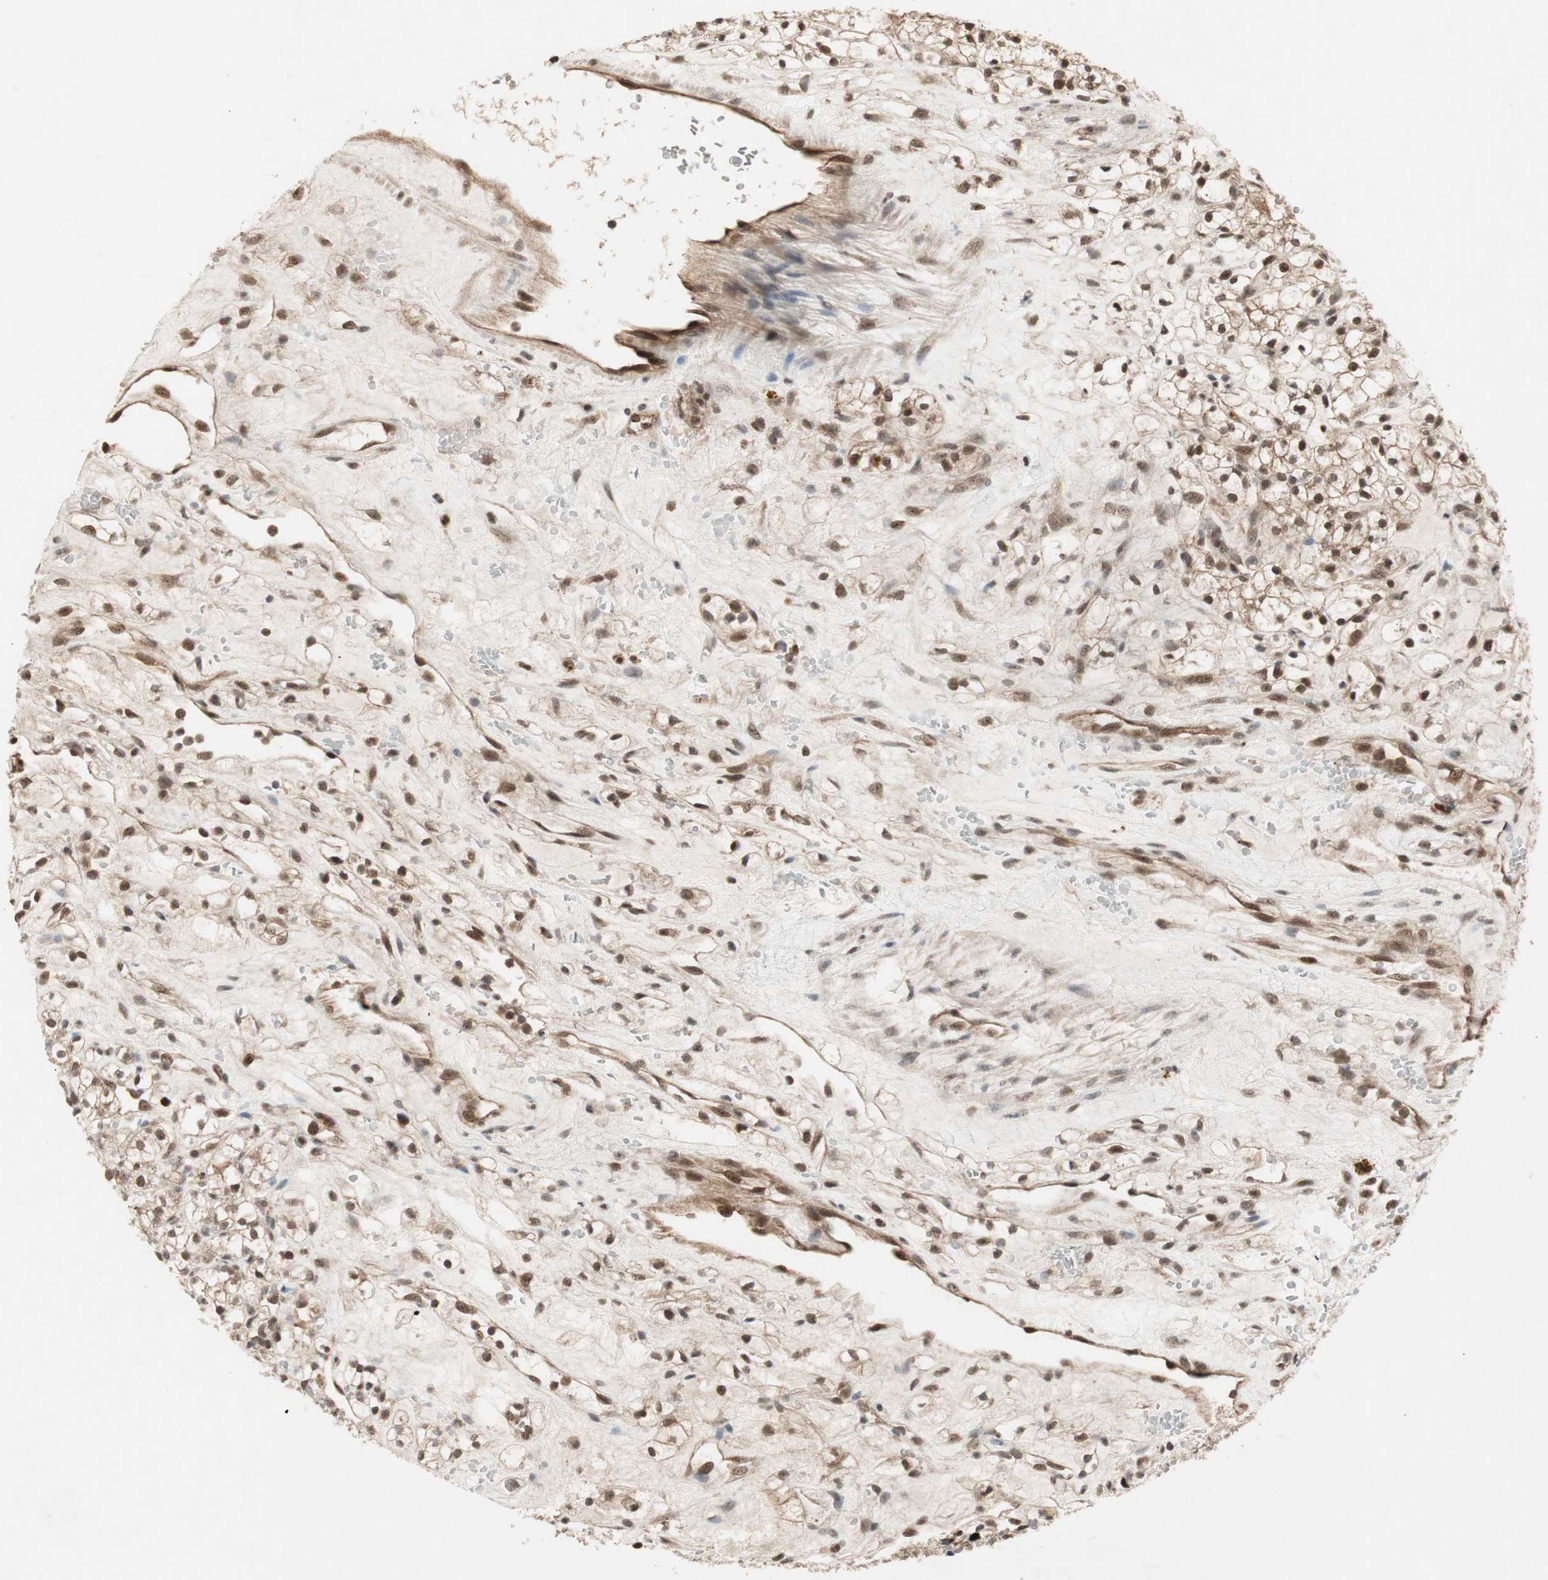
{"staining": {"intensity": "moderate", "quantity": ">75%", "location": "cytoplasmic/membranous,nuclear"}, "tissue": "renal cancer", "cell_type": "Tumor cells", "image_type": "cancer", "snomed": [{"axis": "morphology", "description": "Adenocarcinoma, NOS"}, {"axis": "topography", "description": "Kidney"}], "caption": "Renal adenocarcinoma stained with a brown dye shows moderate cytoplasmic/membranous and nuclear positive positivity in approximately >75% of tumor cells.", "gene": "CSNK2B", "patient": {"sex": "female", "age": 60}}